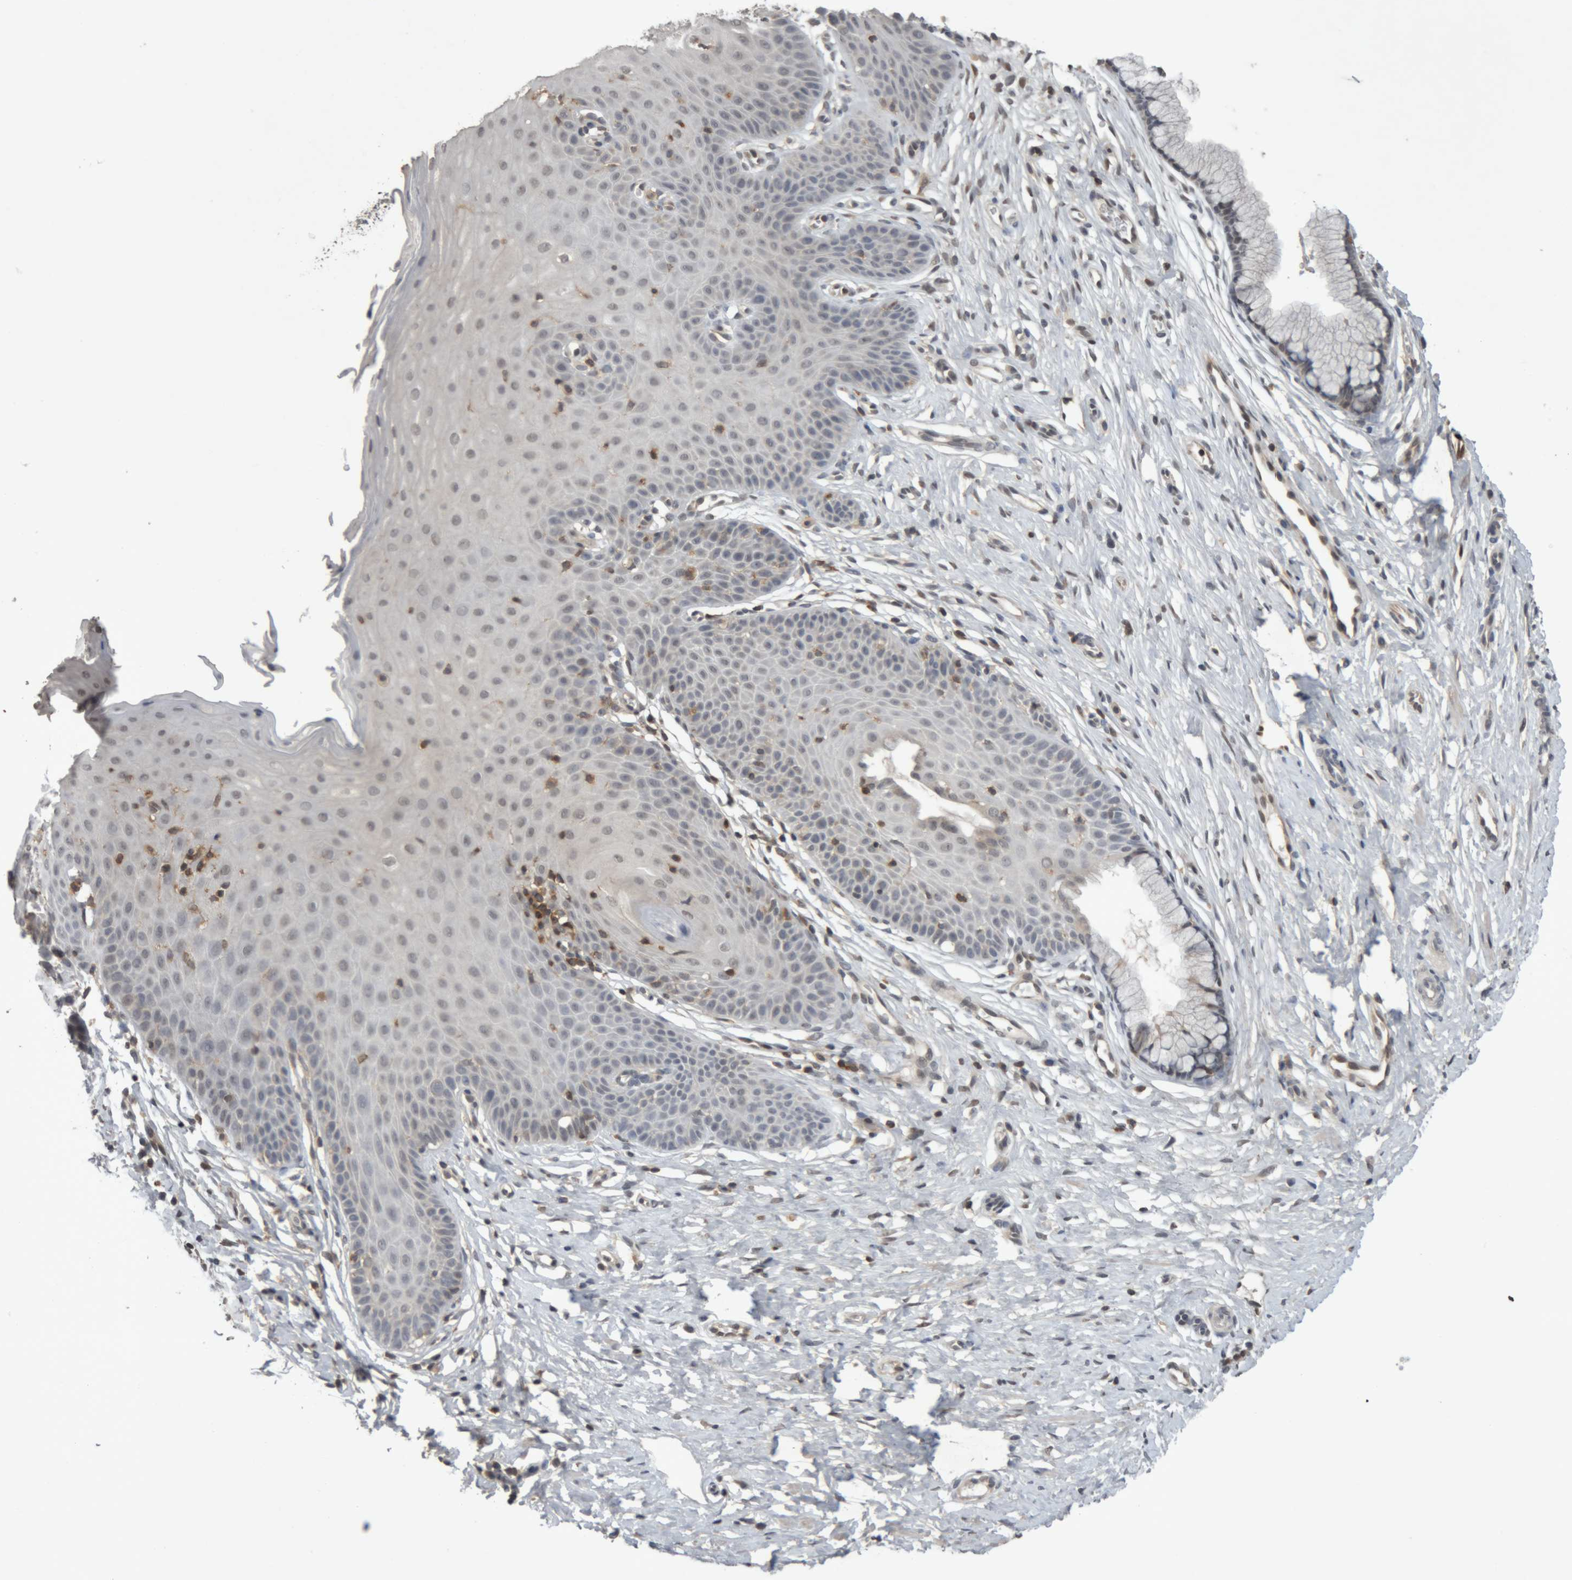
{"staining": {"intensity": "weak", "quantity": "<25%", "location": "cytoplasmic/membranous"}, "tissue": "cervix", "cell_type": "Glandular cells", "image_type": "normal", "snomed": [{"axis": "morphology", "description": "Normal tissue, NOS"}, {"axis": "topography", "description": "Cervix"}], "caption": "Immunohistochemical staining of normal cervix demonstrates no significant staining in glandular cells.", "gene": "NFATC2", "patient": {"sex": "female", "age": 36}}